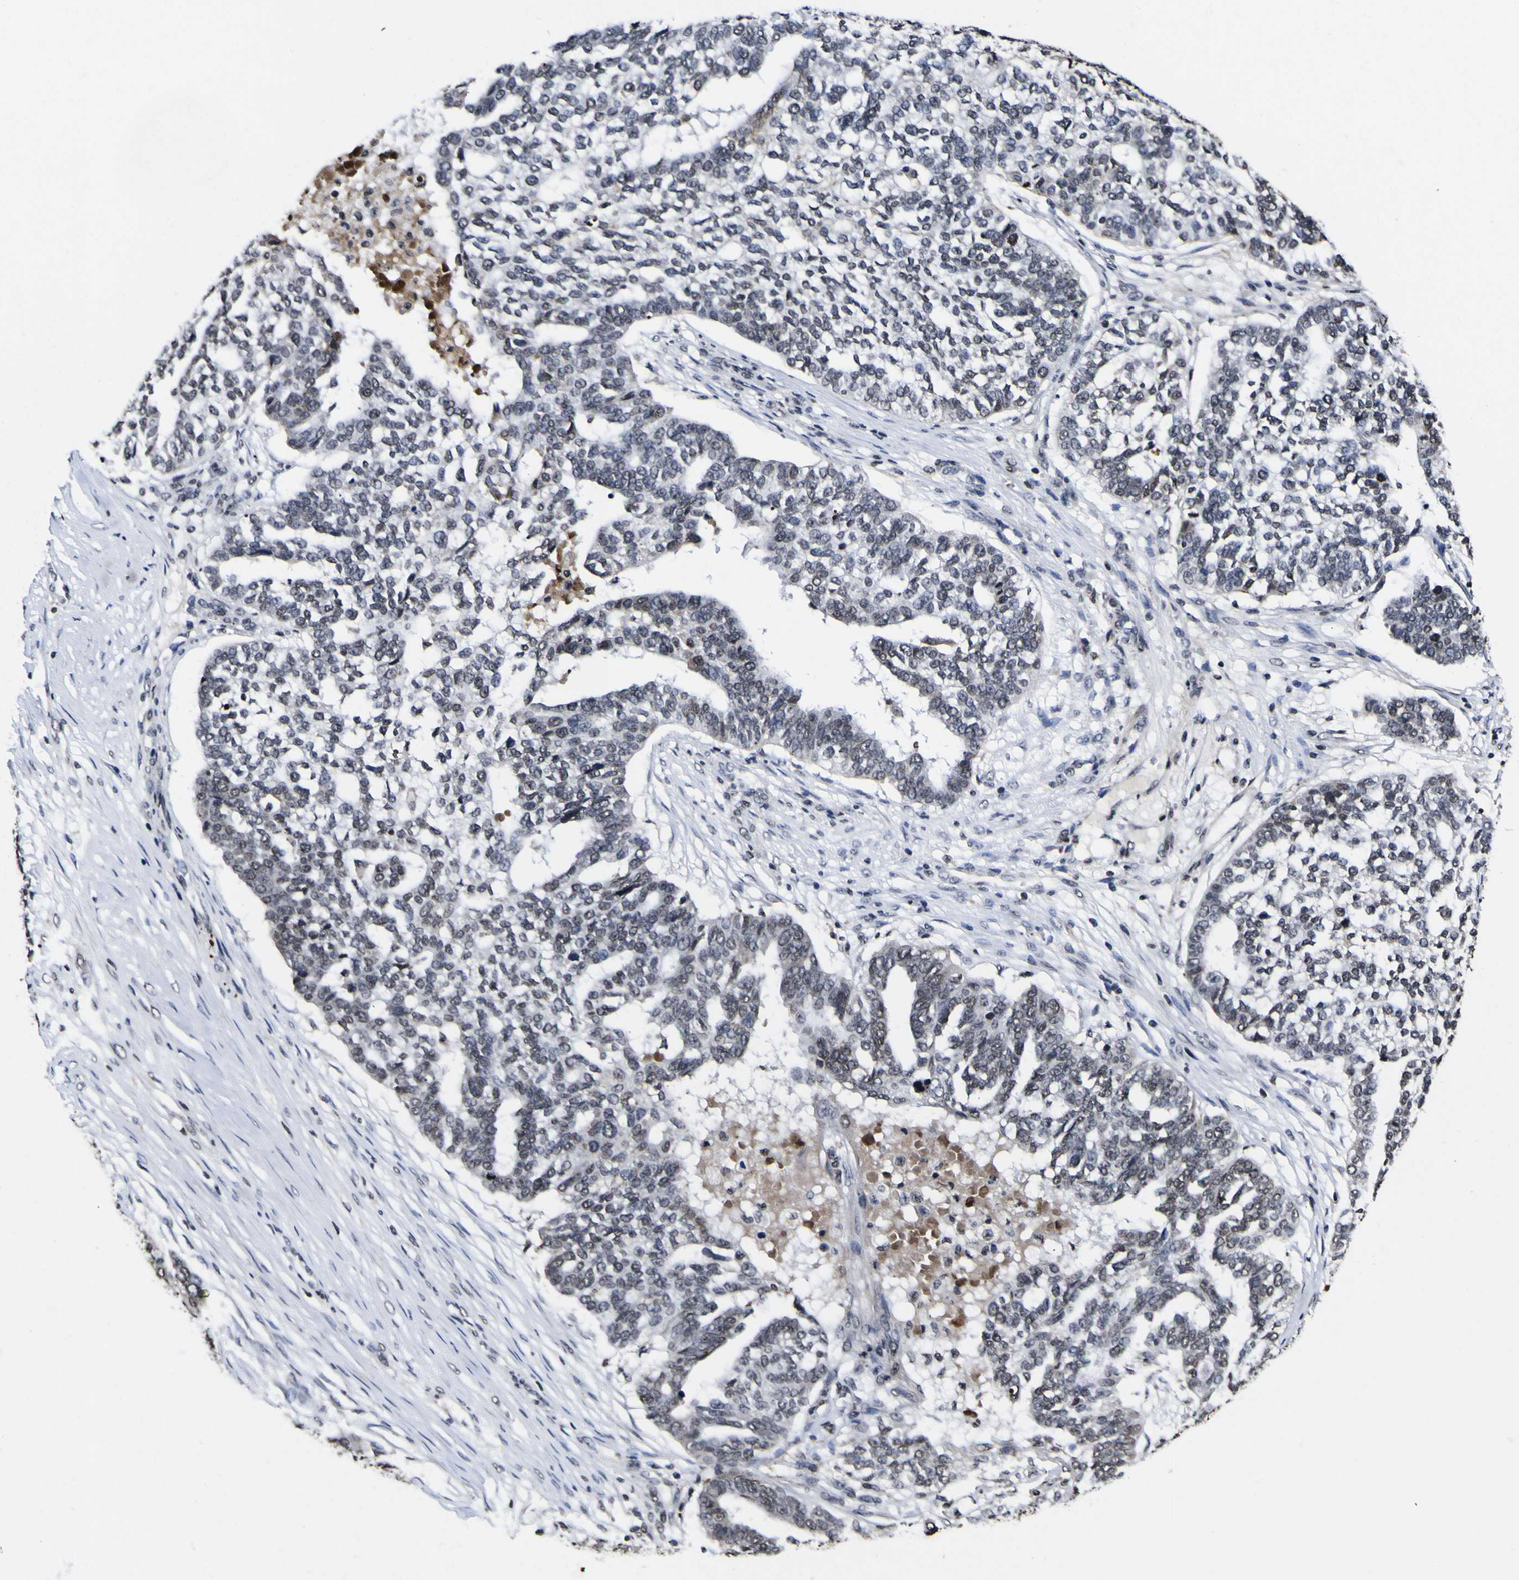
{"staining": {"intensity": "moderate", "quantity": "<25%", "location": "nuclear"}, "tissue": "ovarian cancer", "cell_type": "Tumor cells", "image_type": "cancer", "snomed": [{"axis": "morphology", "description": "Cystadenocarcinoma, serous, NOS"}, {"axis": "topography", "description": "Ovary"}], "caption": "Protein expression analysis of human ovarian cancer reveals moderate nuclear staining in approximately <25% of tumor cells.", "gene": "PIAS1", "patient": {"sex": "female", "age": 59}}